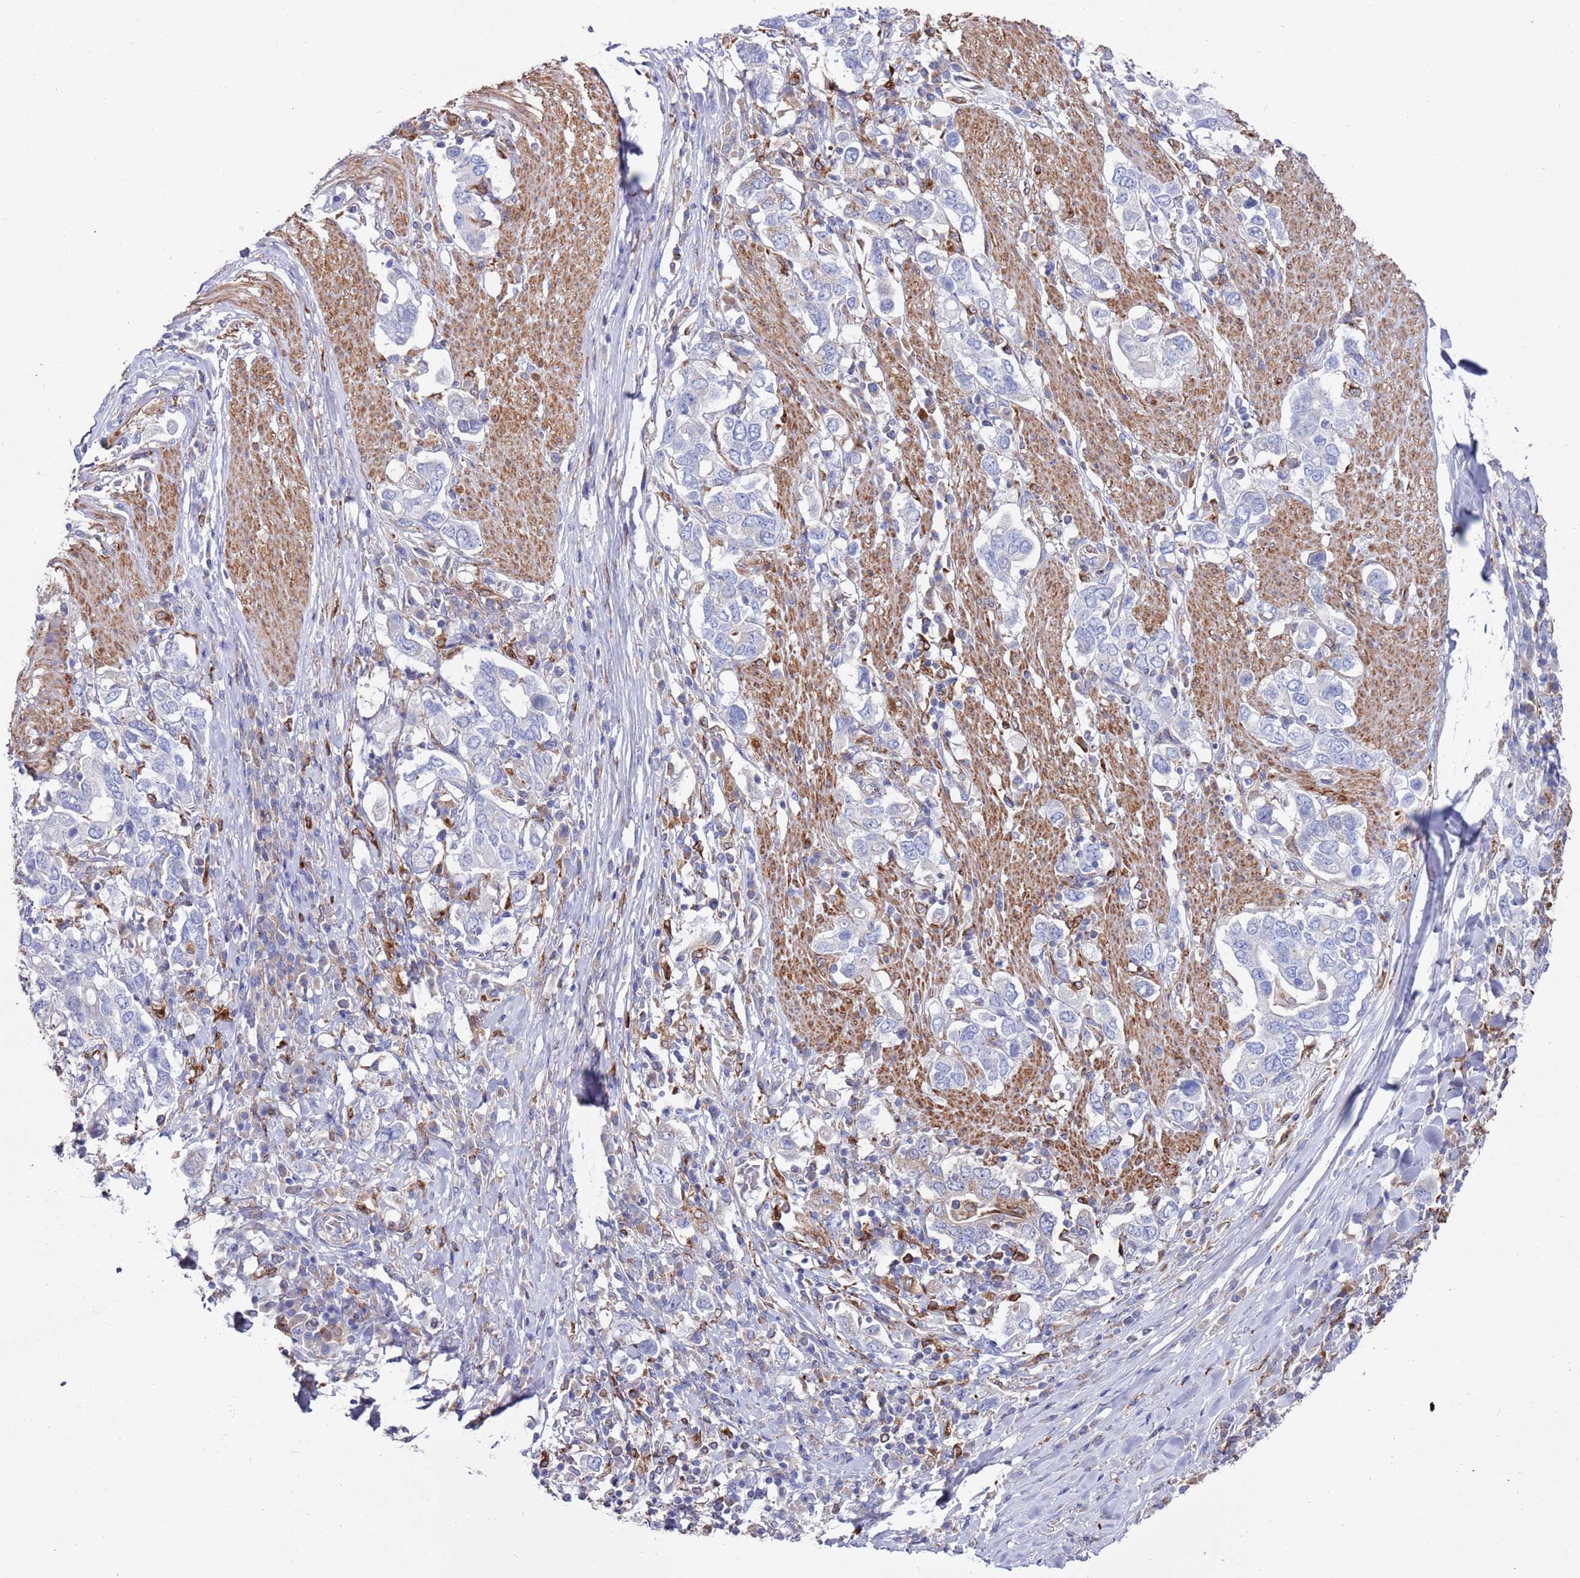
{"staining": {"intensity": "negative", "quantity": "none", "location": "none"}, "tissue": "stomach cancer", "cell_type": "Tumor cells", "image_type": "cancer", "snomed": [{"axis": "morphology", "description": "Adenocarcinoma, NOS"}, {"axis": "topography", "description": "Stomach, upper"}, {"axis": "topography", "description": "Stomach"}], "caption": "Immunohistochemistry of human stomach cancer (adenocarcinoma) reveals no positivity in tumor cells.", "gene": "GREB1L", "patient": {"sex": "male", "age": 62}}